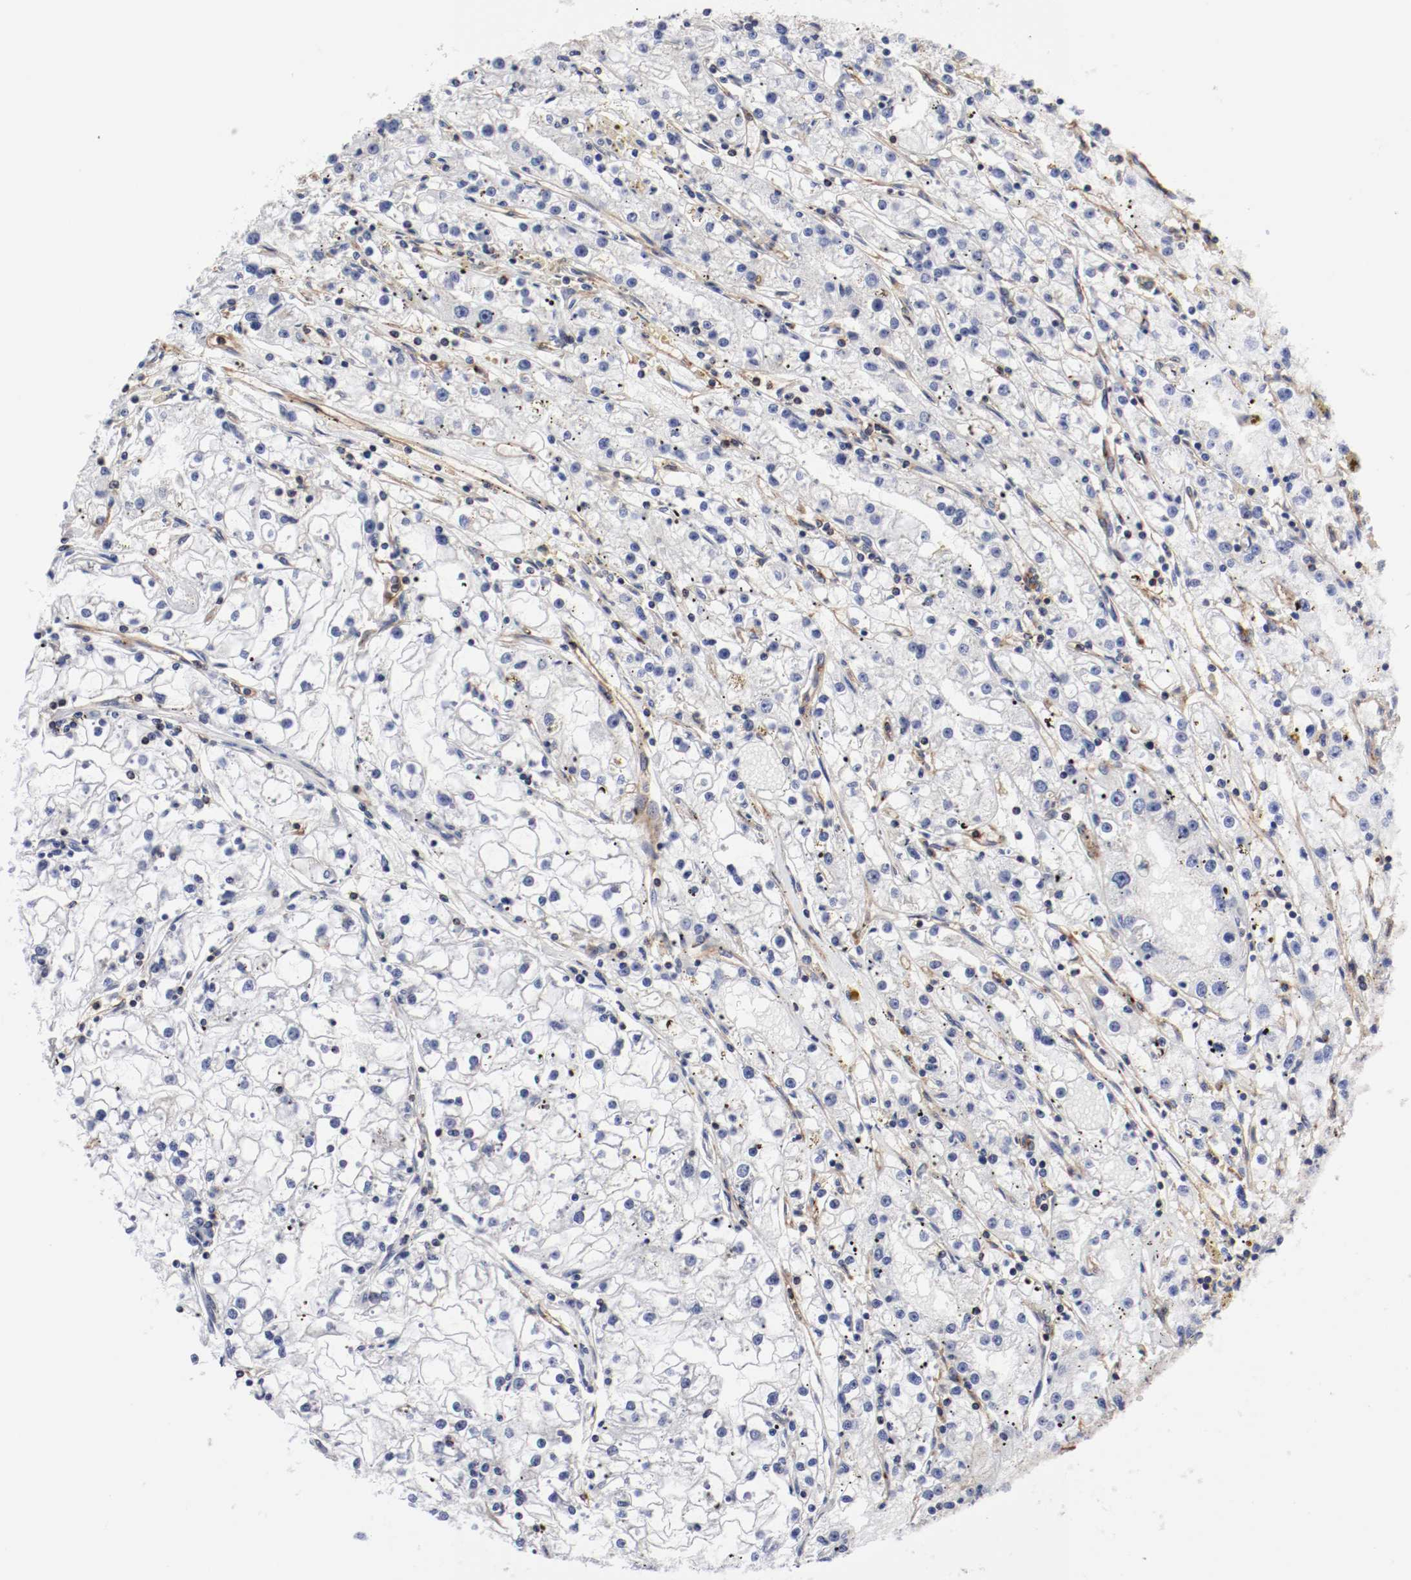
{"staining": {"intensity": "negative", "quantity": "none", "location": "none"}, "tissue": "renal cancer", "cell_type": "Tumor cells", "image_type": "cancer", "snomed": [{"axis": "morphology", "description": "Adenocarcinoma, NOS"}, {"axis": "topography", "description": "Kidney"}], "caption": "Immunohistochemical staining of human adenocarcinoma (renal) shows no significant staining in tumor cells.", "gene": "IFITM1", "patient": {"sex": "male", "age": 56}}